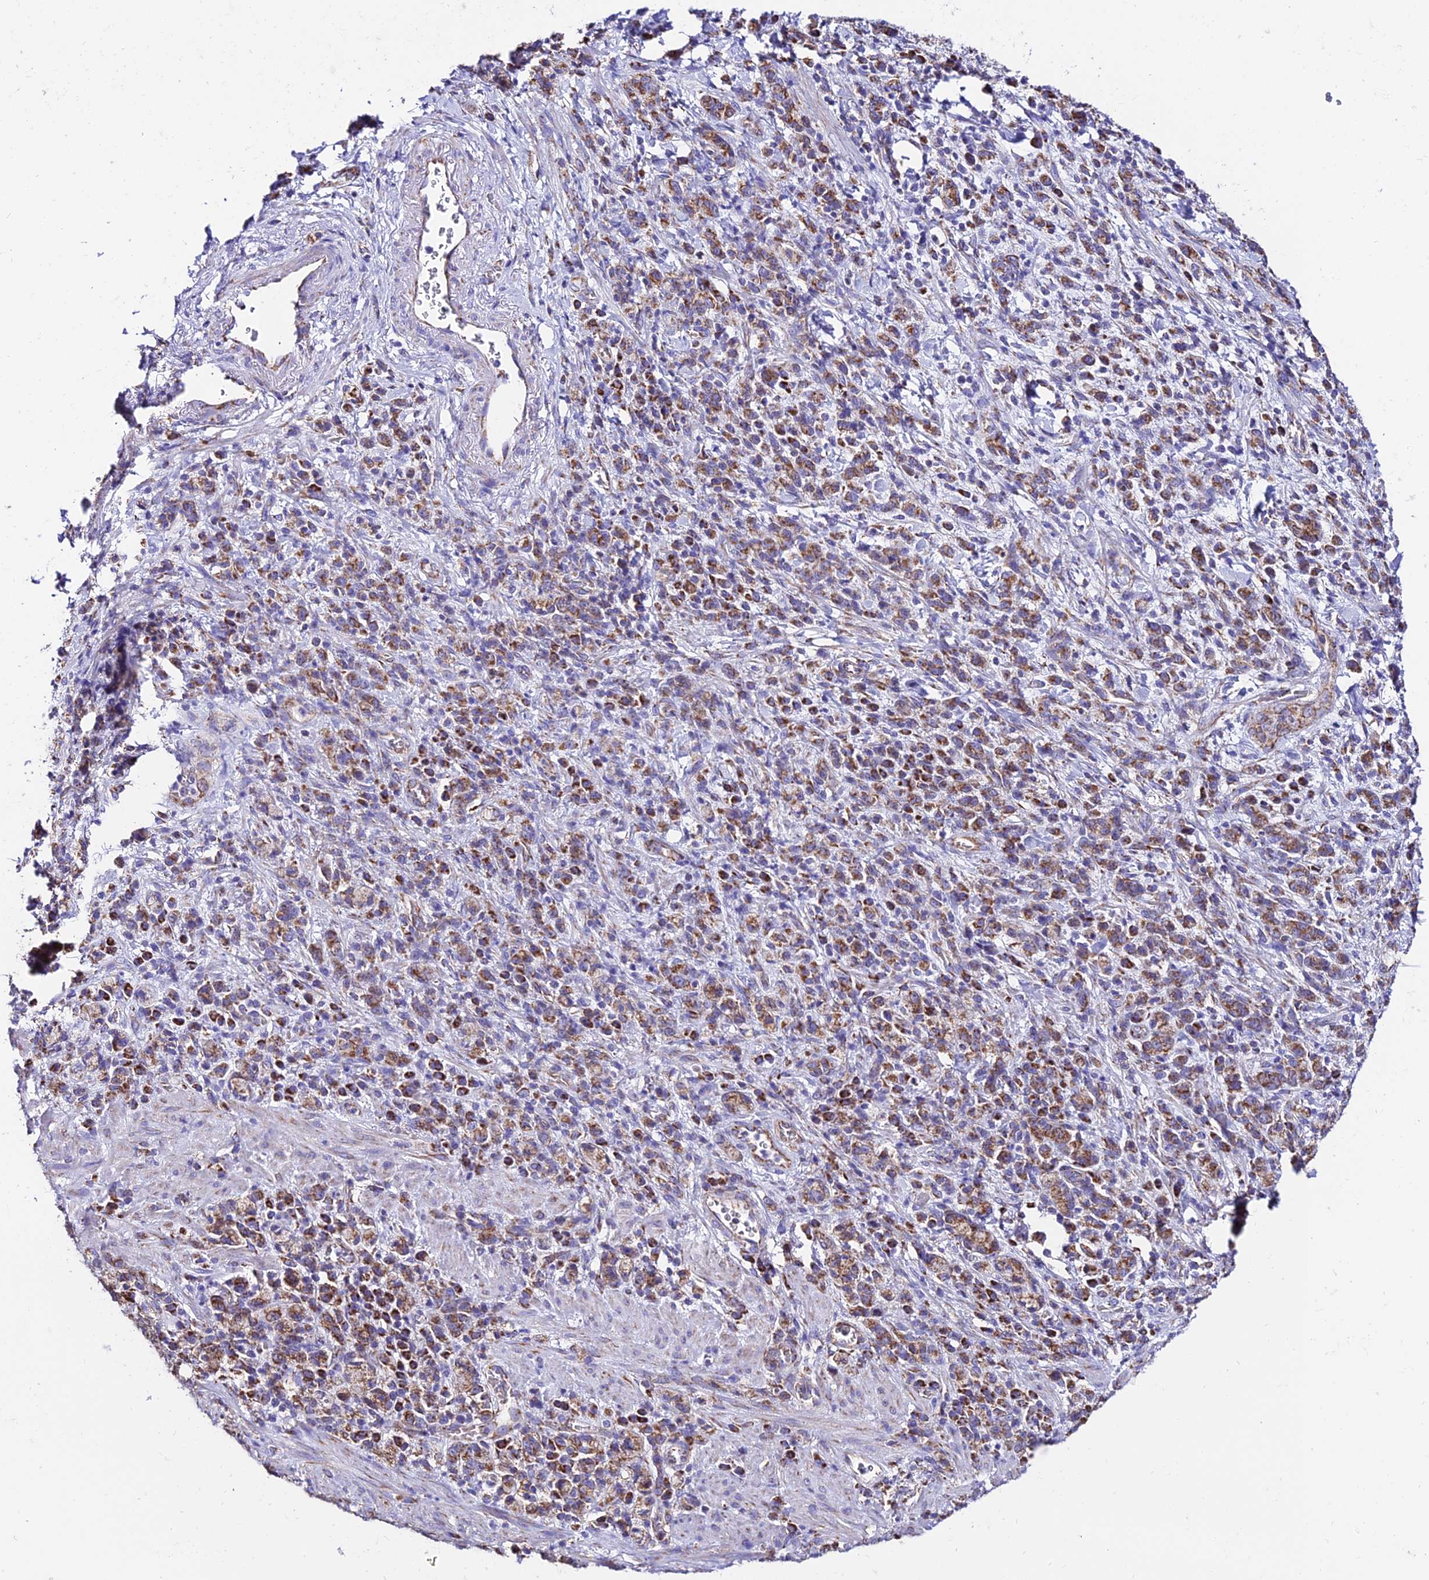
{"staining": {"intensity": "moderate", "quantity": ">75%", "location": "cytoplasmic/membranous"}, "tissue": "stomach cancer", "cell_type": "Tumor cells", "image_type": "cancer", "snomed": [{"axis": "morphology", "description": "Adenocarcinoma, NOS"}, {"axis": "topography", "description": "Stomach"}], "caption": "Stomach cancer stained with a protein marker displays moderate staining in tumor cells.", "gene": "OCIAD1", "patient": {"sex": "male", "age": 76}}